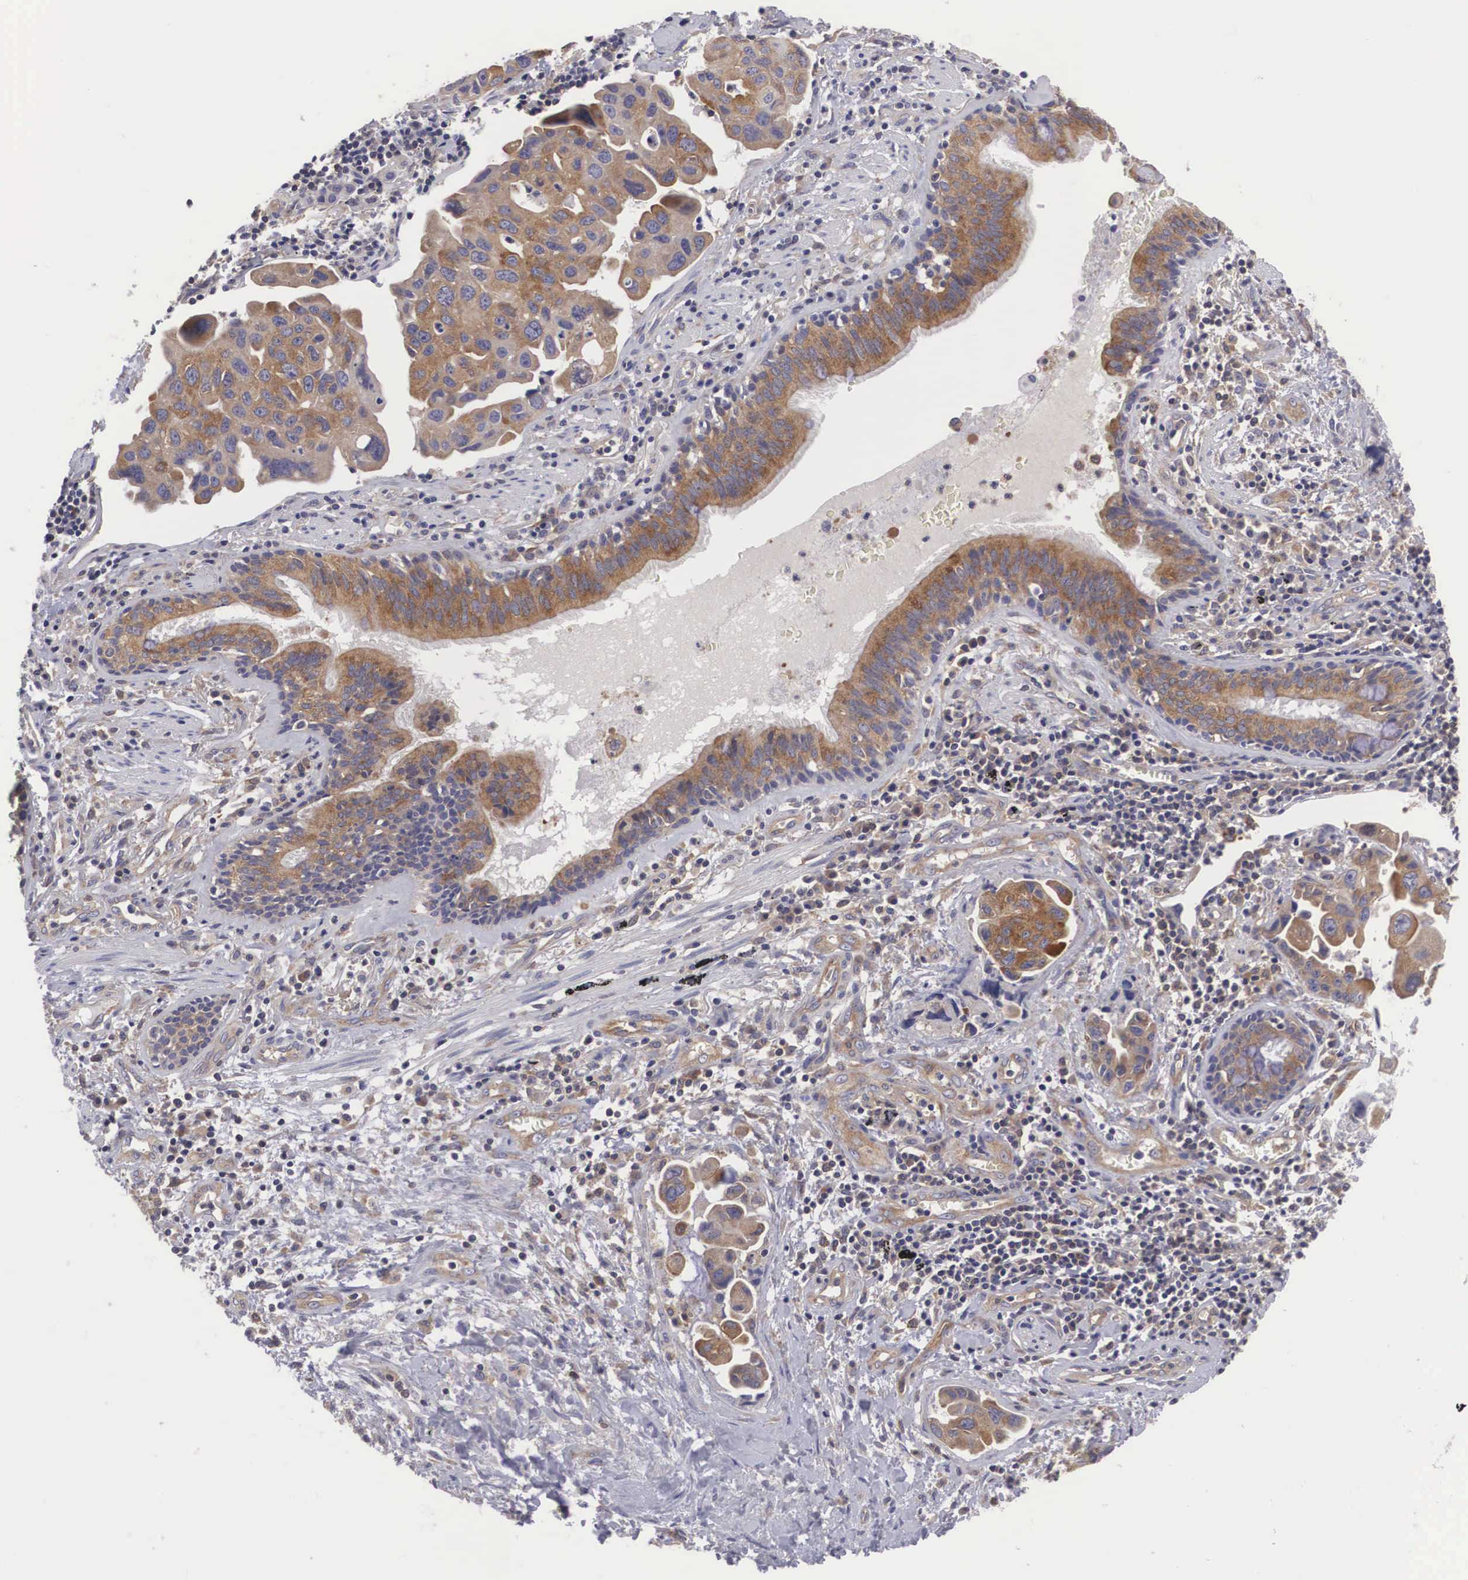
{"staining": {"intensity": "moderate", "quantity": ">75%", "location": "cytoplasmic/membranous"}, "tissue": "lung cancer", "cell_type": "Tumor cells", "image_type": "cancer", "snomed": [{"axis": "morphology", "description": "Adenocarcinoma, NOS"}, {"axis": "topography", "description": "Lung"}], "caption": "Protein positivity by immunohistochemistry exhibits moderate cytoplasmic/membranous staining in approximately >75% of tumor cells in adenocarcinoma (lung).", "gene": "GRIPAP1", "patient": {"sex": "male", "age": 64}}